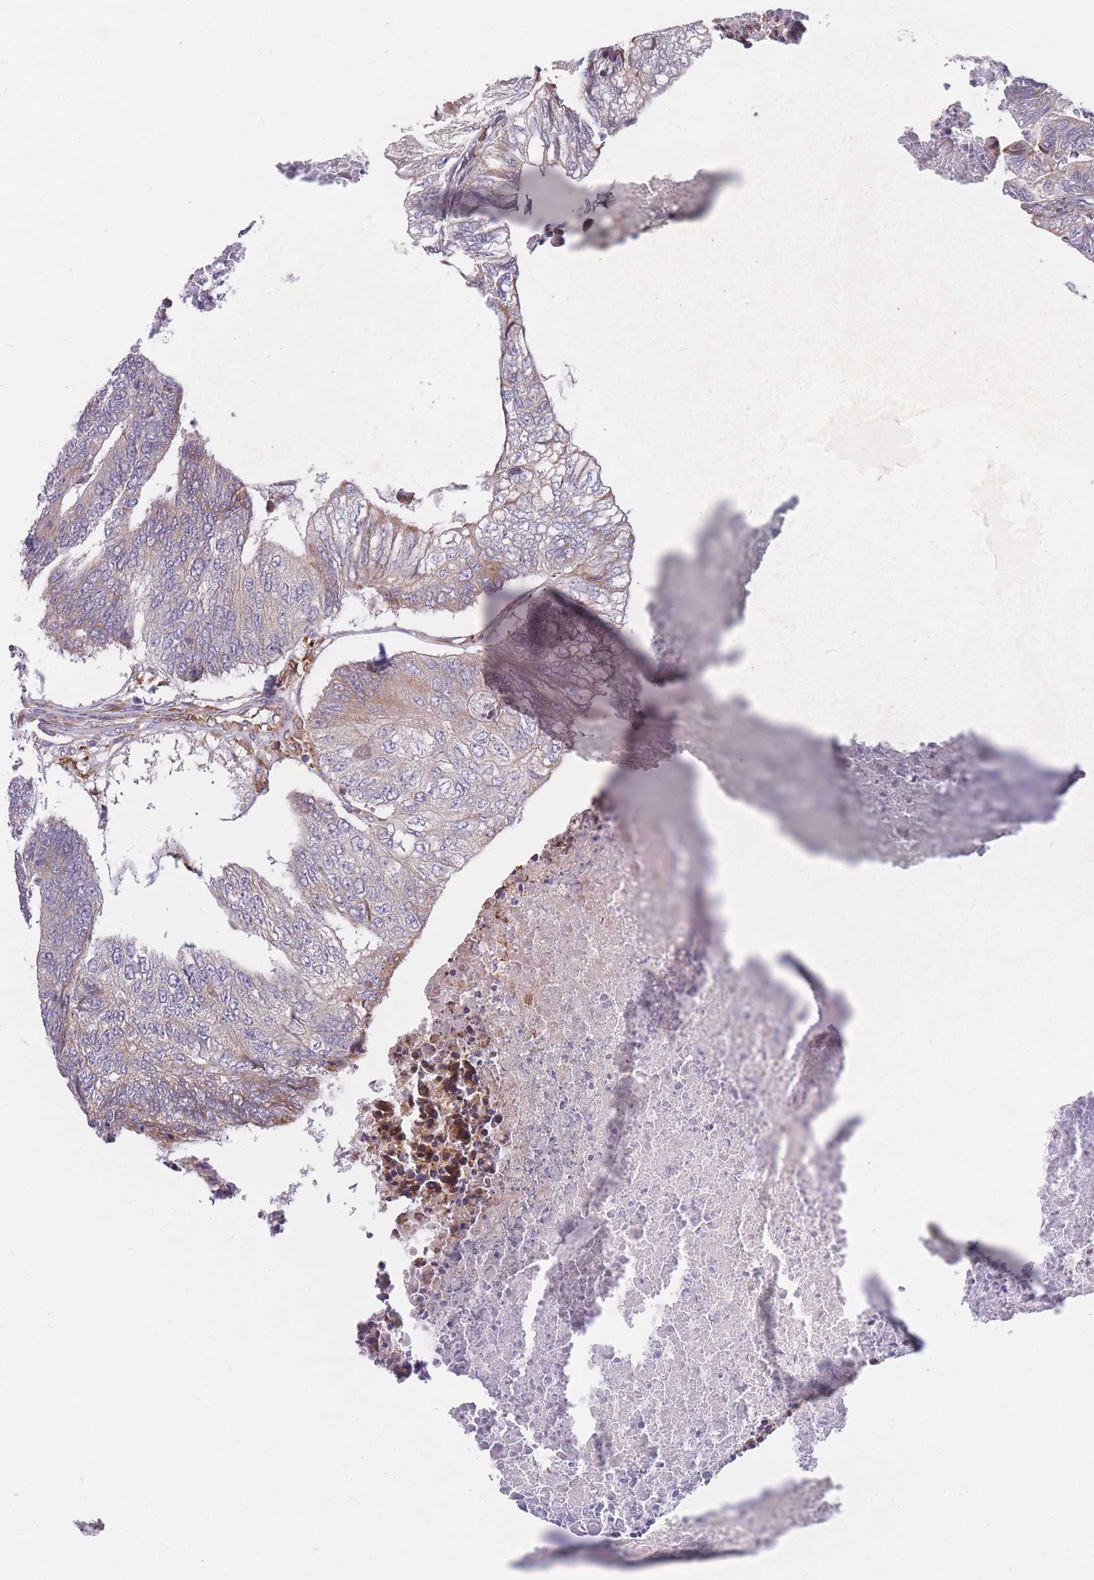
{"staining": {"intensity": "moderate", "quantity": "<25%", "location": "cytoplasmic/membranous"}, "tissue": "colorectal cancer", "cell_type": "Tumor cells", "image_type": "cancer", "snomed": [{"axis": "morphology", "description": "Adenocarcinoma, NOS"}, {"axis": "topography", "description": "Colon"}], "caption": "Colorectal adenocarcinoma stained with a brown dye reveals moderate cytoplasmic/membranous positive staining in approximately <25% of tumor cells.", "gene": "TMEM131L", "patient": {"sex": "female", "age": 67}}